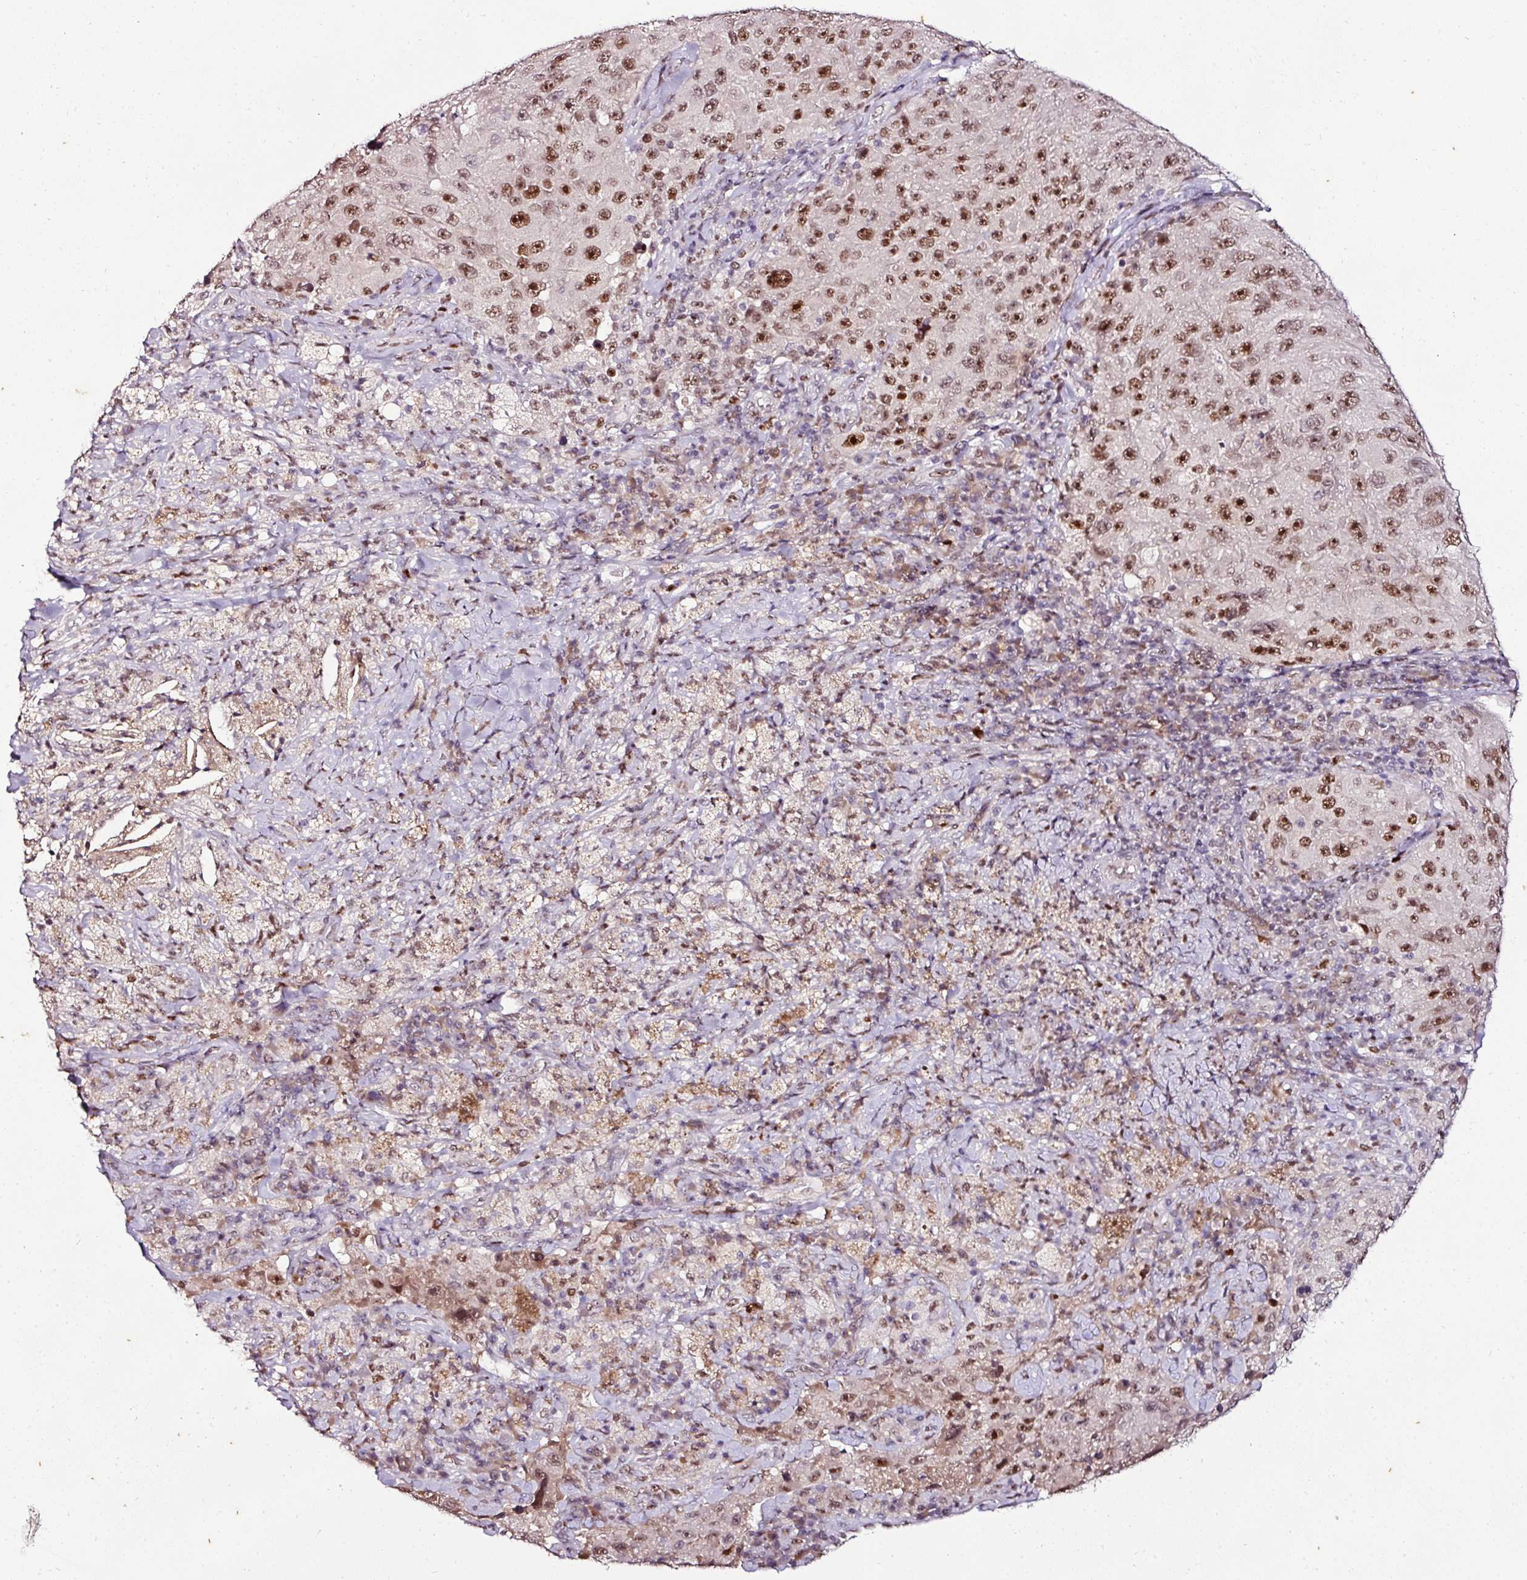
{"staining": {"intensity": "strong", "quantity": ">75%", "location": "nuclear"}, "tissue": "melanoma", "cell_type": "Tumor cells", "image_type": "cancer", "snomed": [{"axis": "morphology", "description": "Malignant melanoma, Metastatic site"}, {"axis": "topography", "description": "Lymph node"}], "caption": "Strong nuclear staining for a protein is seen in about >75% of tumor cells of malignant melanoma (metastatic site) using immunohistochemistry.", "gene": "KLF16", "patient": {"sex": "male", "age": 62}}